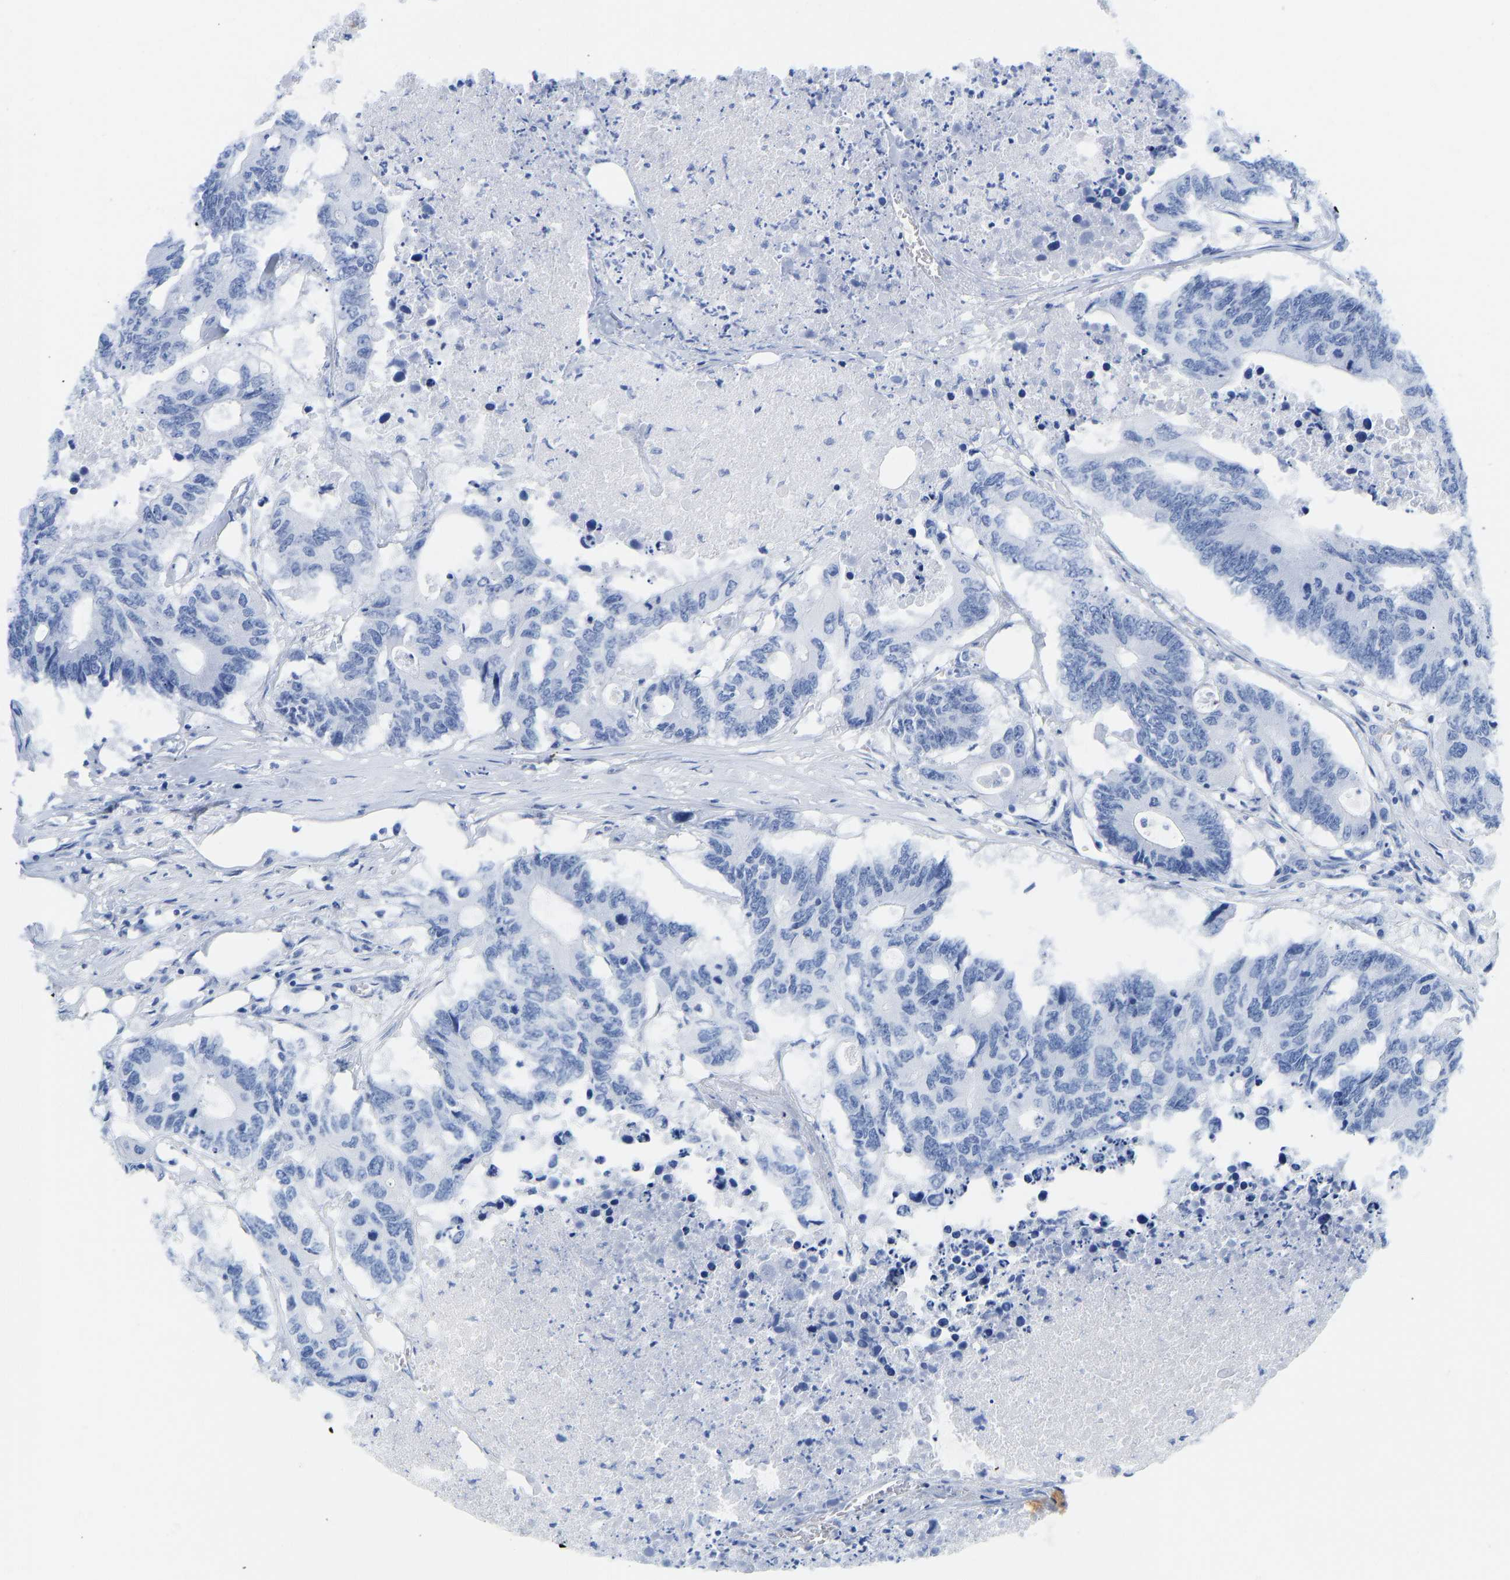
{"staining": {"intensity": "negative", "quantity": "none", "location": "none"}, "tissue": "colorectal cancer", "cell_type": "Tumor cells", "image_type": "cancer", "snomed": [{"axis": "morphology", "description": "Adenocarcinoma, NOS"}, {"axis": "topography", "description": "Colon"}], "caption": "Protein analysis of colorectal cancer (adenocarcinoma) exhibits no significant staining in tumor cells.", "gene": "ELMO2", "patient": {"sex": "male", "age": 71}}